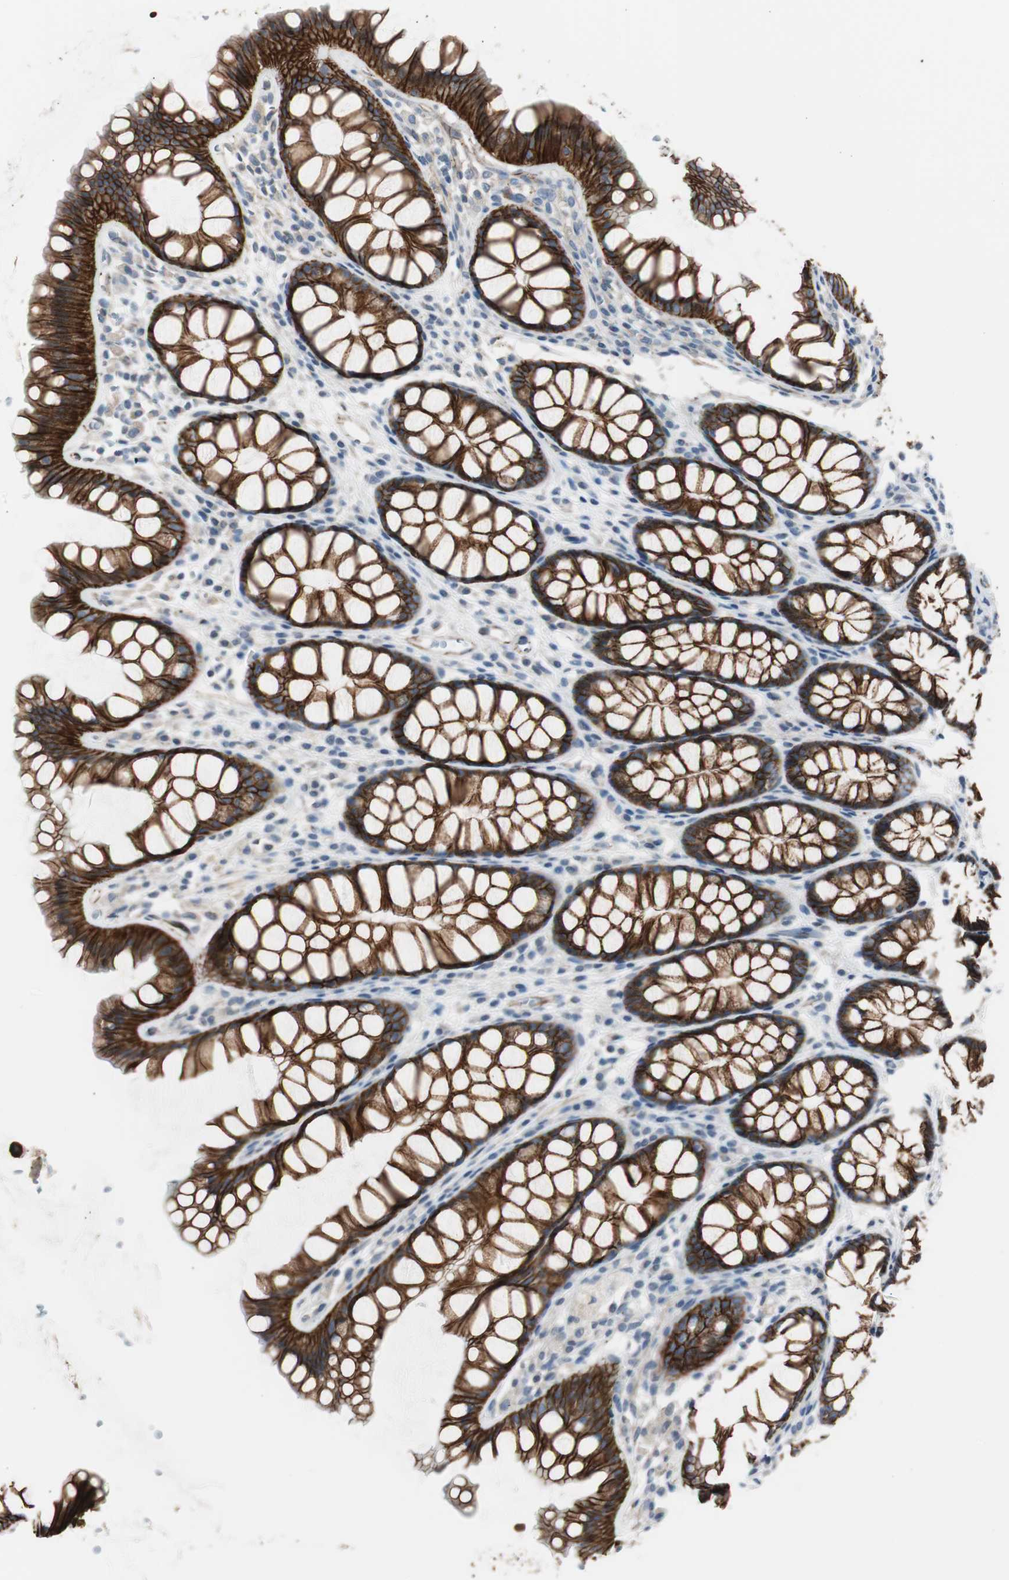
{"staining": {"intensity": "weak", "quantity": "25%-75%", "location": "cytoplasmic/membranous"}, "tissue": "colon", "cell_type": "Endothelial cells", "image_type": "normal", "snomed": [{"axis": "morphology", "description": "Normal tissue, NOS"}, {"axis": "topography", "description": "Colon"}], "caption": "Immunohistochemical staining of benign colon displays 25%-75% levels of weak cytoplasmic/membranous protein staining in about 25%-75% of endothelial cells.", "gene": "STXBP4", "patient": {"sex": "female", "age": 55}}